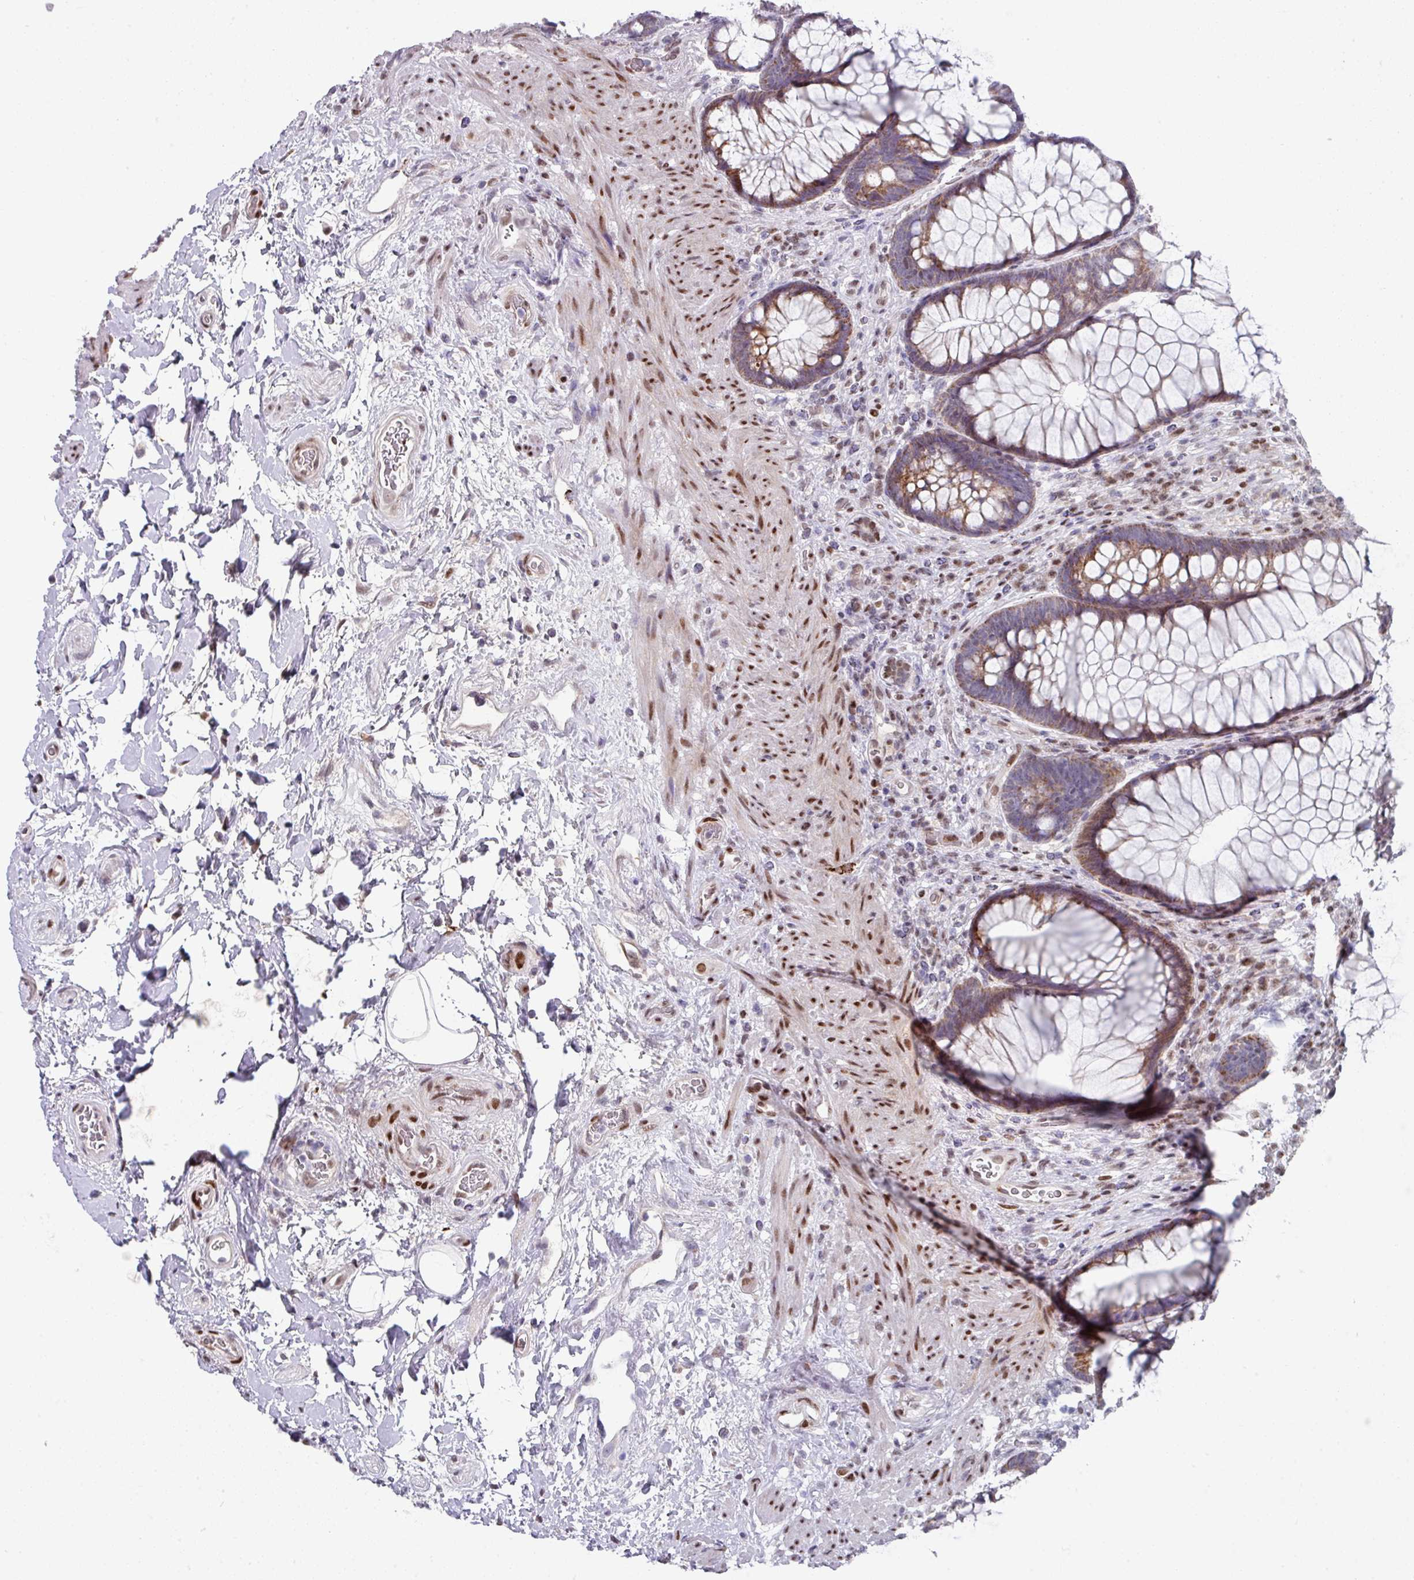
{"staining": {"intensity": "moderate", "quantity": ">75%", "location": "cytoplasmic/membranous"}, "tissue": "rectum", "cell_type": "Glandular cells", "image_type": "normal", "snomed": [{"axis": "morphology", "description": "Normal tissue, NOS"}, {"axis": "topography", "description": "Rectum"}], "caption": "Moderate cytoplasmic/membranous expression for a protein is seen in approximately >75% of glandular cells of normal rectum using IHC.", "gene": "CBX7", "patient": {"sex": "male", "age": 53}}